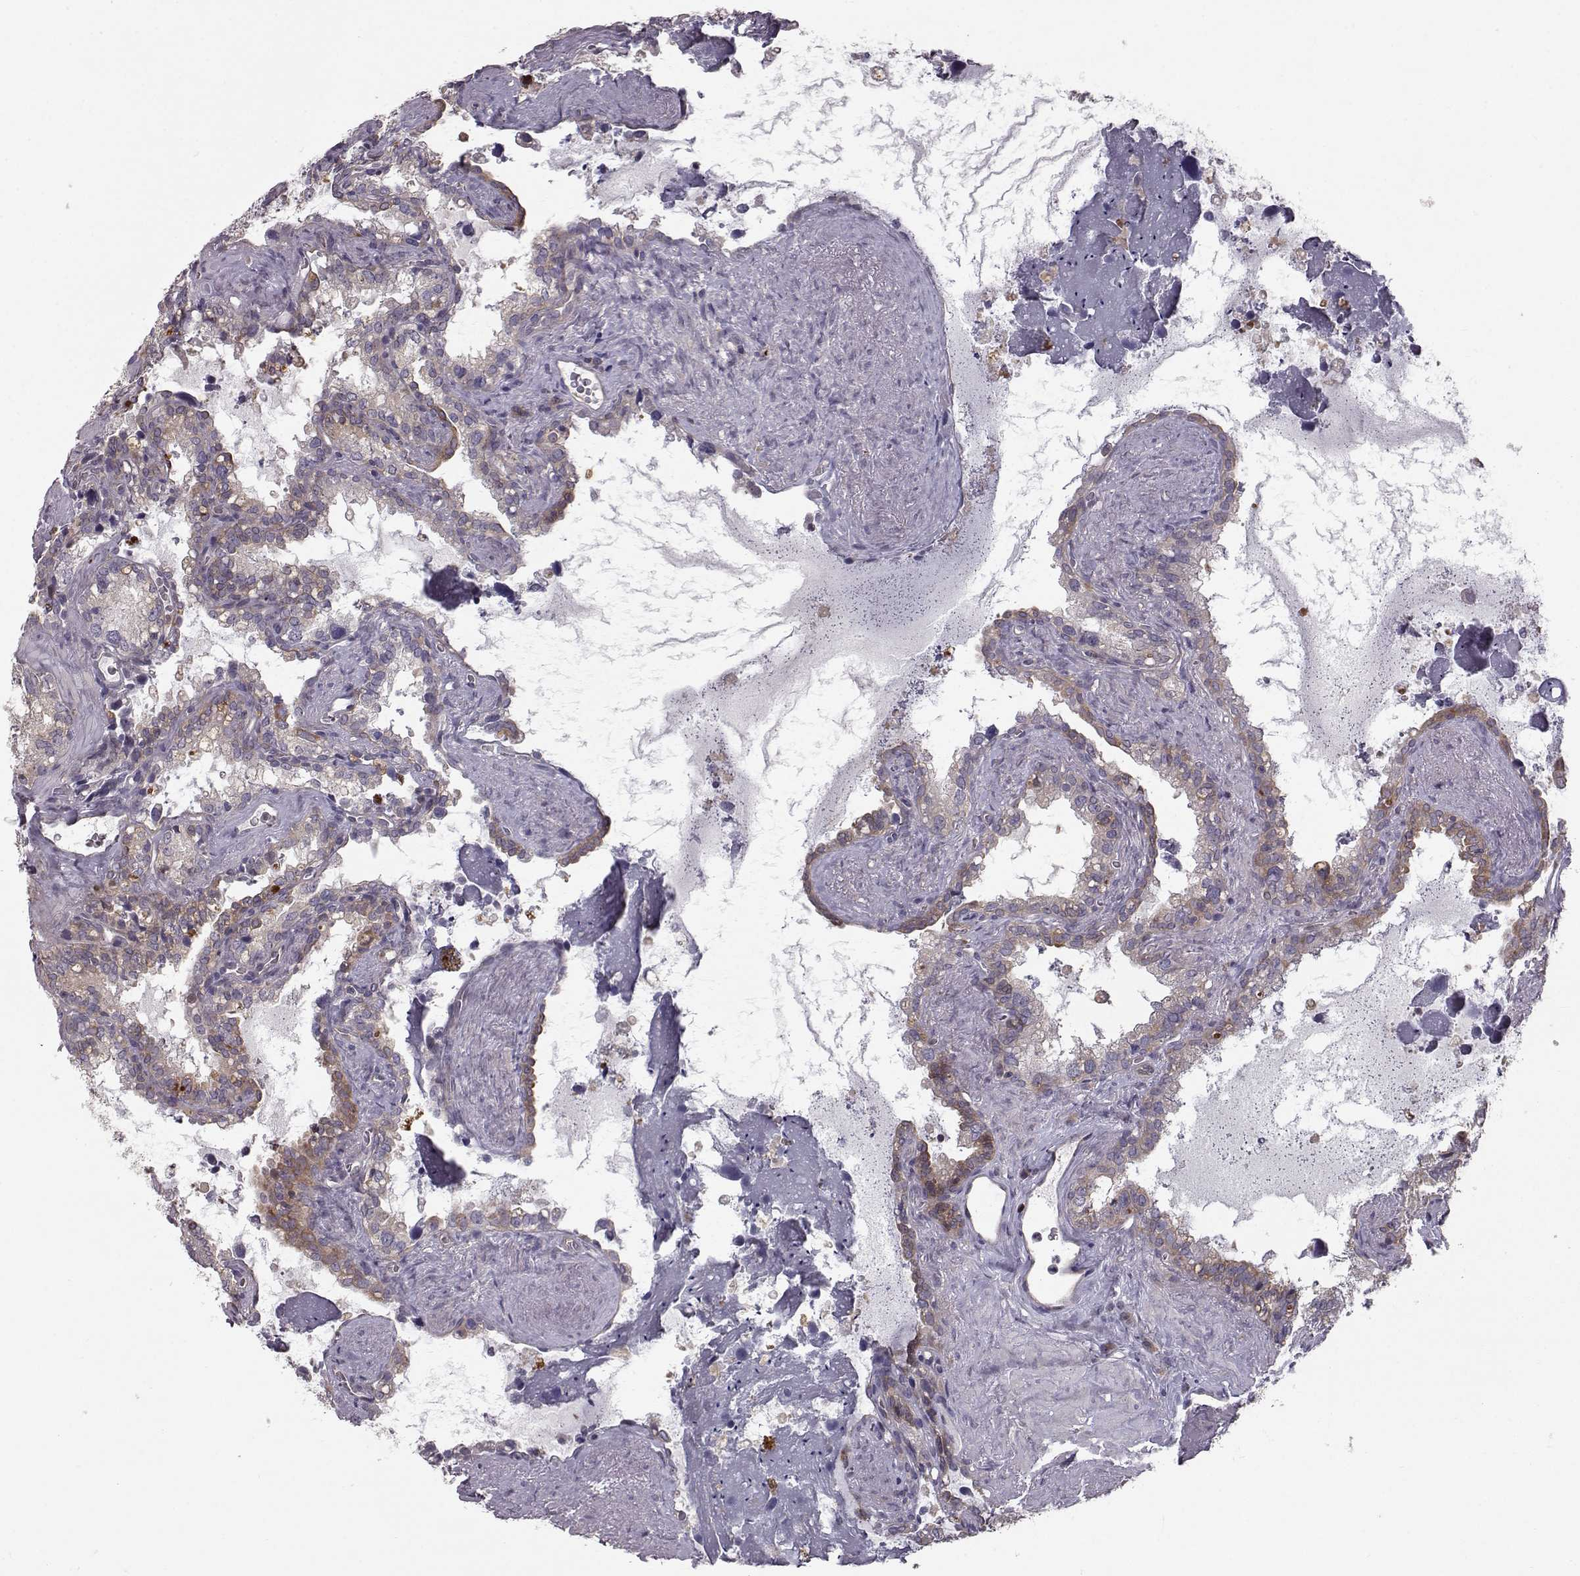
{"staining": {"intensity": "weak", "quantity": "<25%", "location": "cytoplasmic/membranous"}, "tissue": "seminal vesicle", "cell_type": "Glandular cells", "image_type": "normal", "snomed": [{"axis": "morphology", "description": "Normal tissue, NOS"}, {"axis": "topography", "description": "Seminal veicle"}], "caption": "This is an immunohistochemistry micrograph of benign human seminal vesicle. There is no staining in glandular cells.", "gene": "RANBP1", "patient": {"sex": "male", "age": 71}}